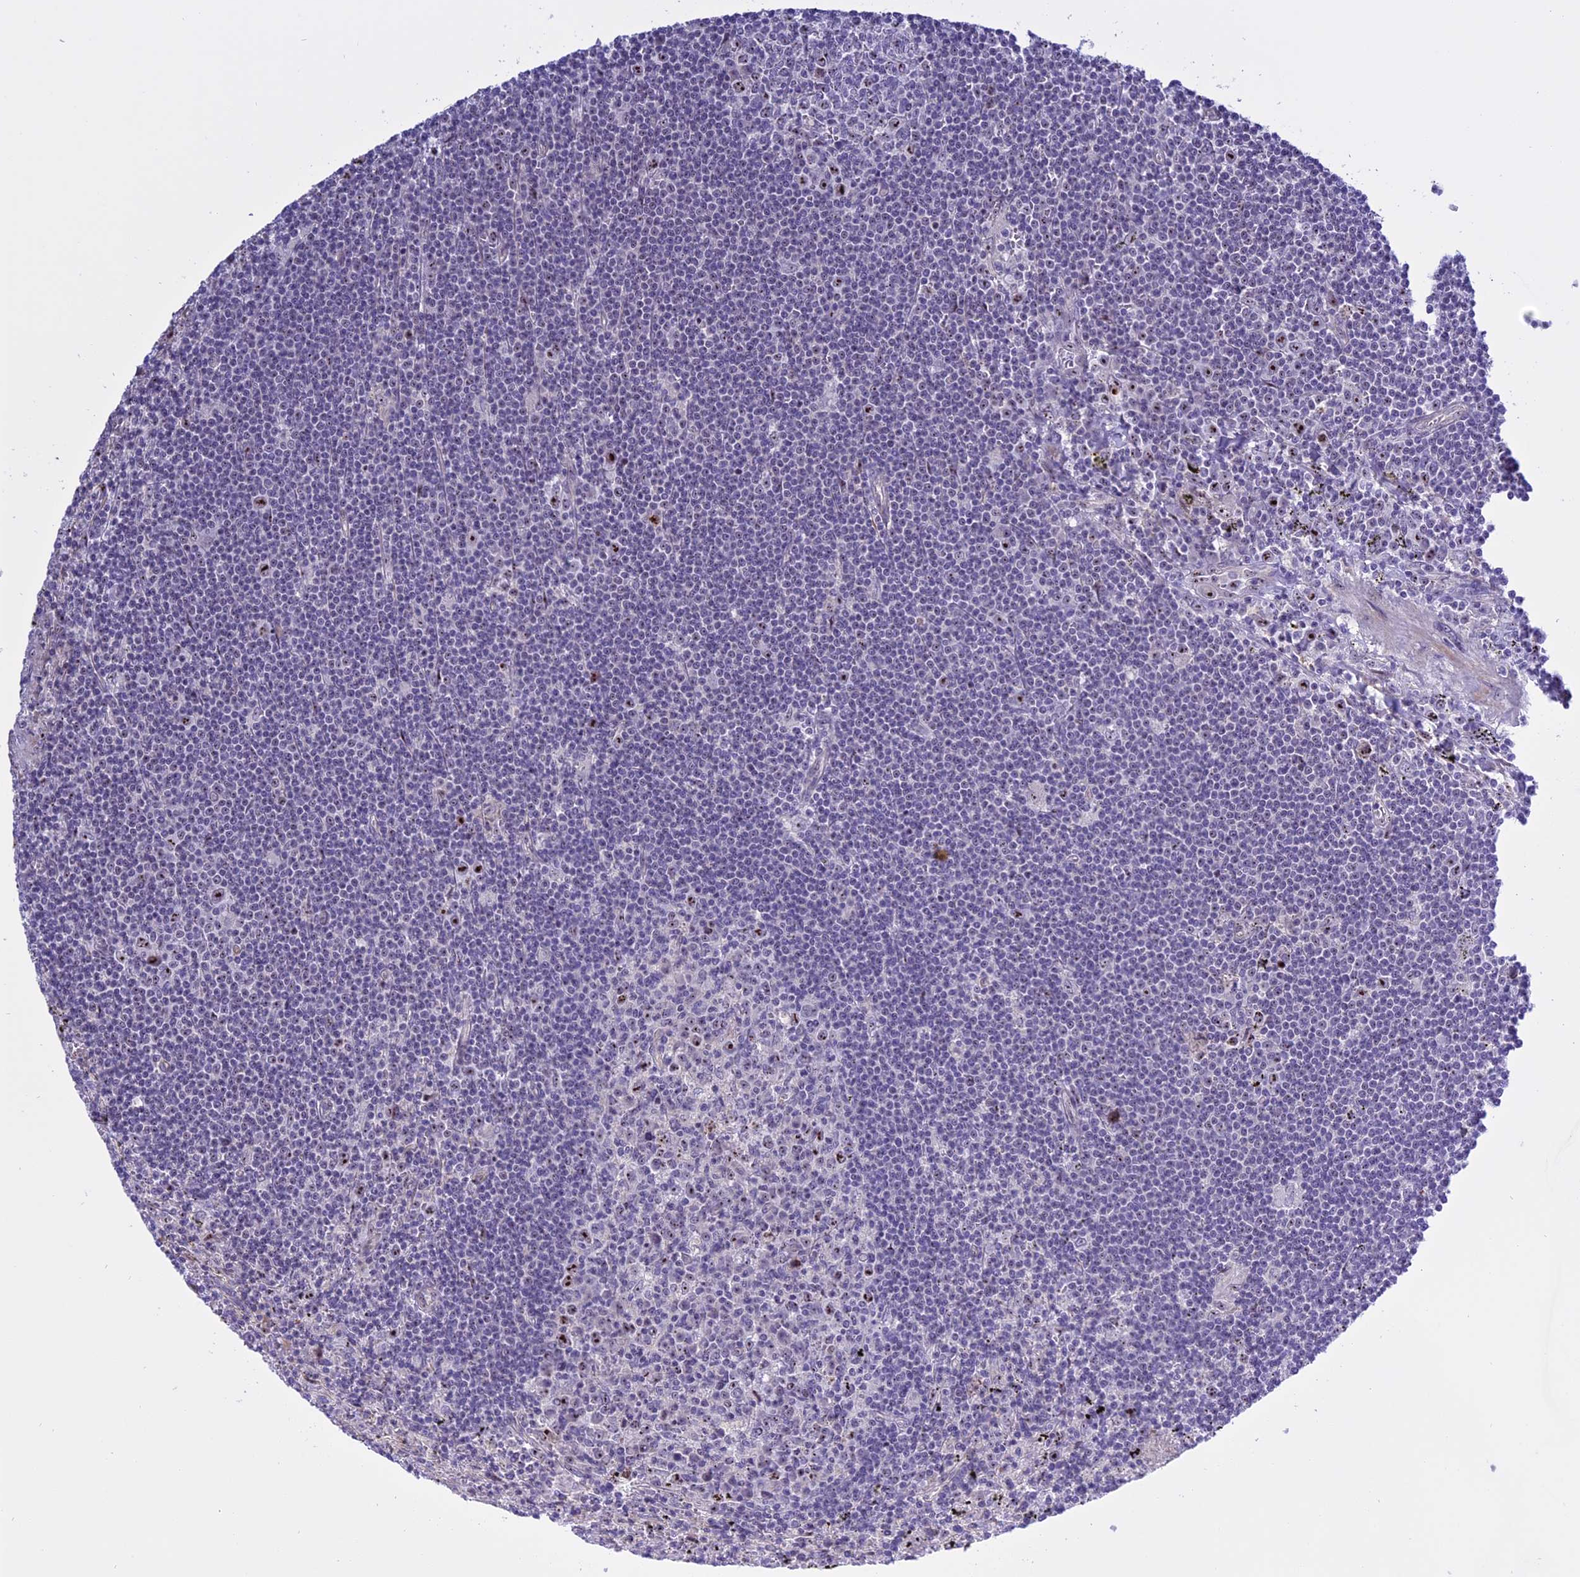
{"staining": {"intensity": "negative", "quantity": "none", "location": "none"}, "tissue": "lymphoma", "cell_type": "Tumor cells", "image_type": "cancer", "snomed": [{"axis": "morphology", "description": "Malignant lymphoma, non-Hodgkin's type, Low grade"}, {"axis": "topography", "description": "Spleen"}], "caption": "Tumor cells show no significant protein positivity in lymphoma.", "gene": "TBL3", "patient": {"sex": "male", "age": 76}}